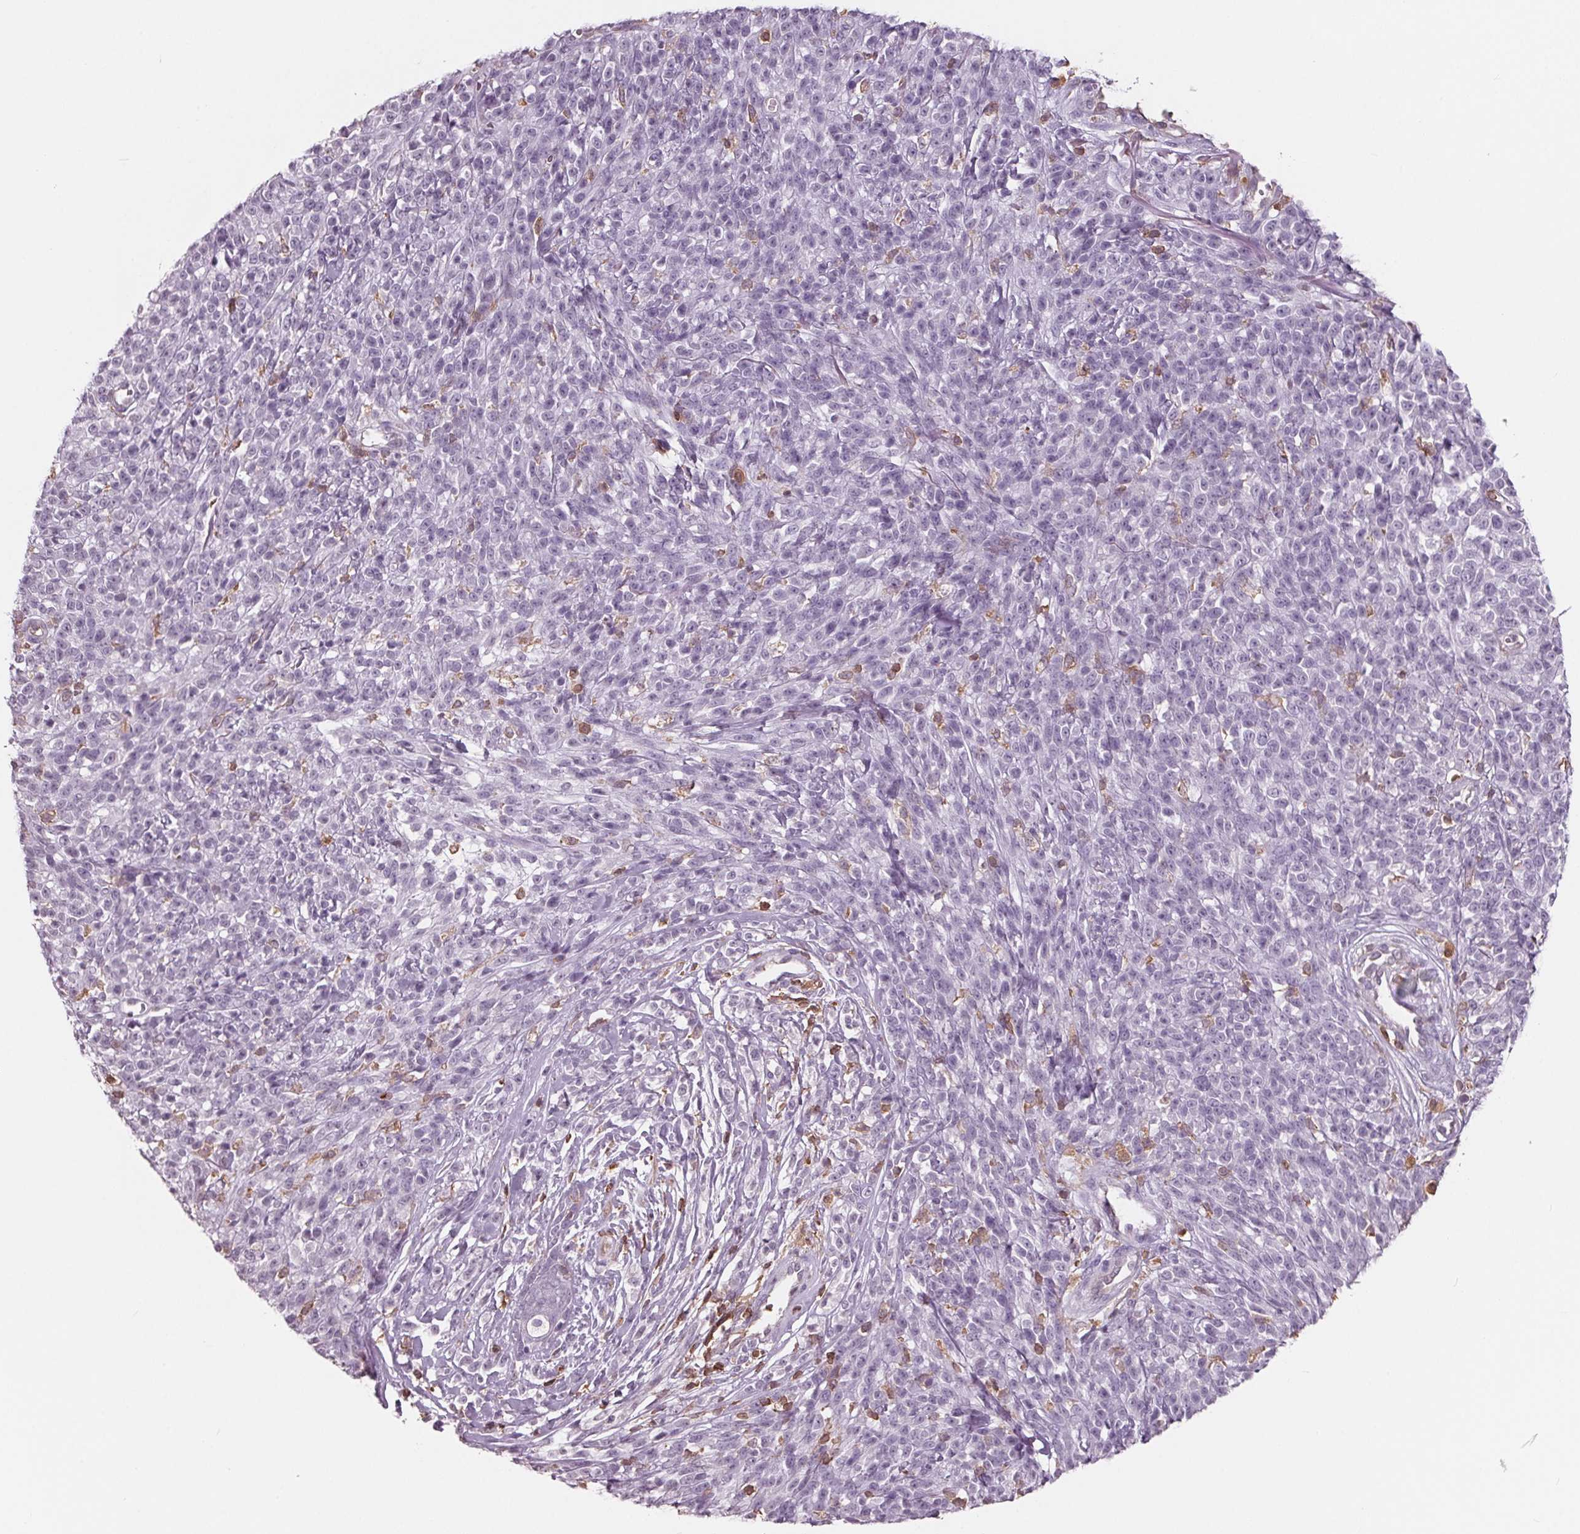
{"staining": {"intensity": "negative", "quantity": "none", "location": "none"}, "tissue": "melanoma", "cell_type": "Tumor cells", "image_type": "cancer", "snomed": [{"axis": "morphology", "description": "Malignant melanoma, NOS"}, {"axis": "topography", "description": "Skin"}, {"axis": "topography", "description": "Skin of trunk"}], "caption": "Immunohistochemistry (IHC) micrograph of neoplastic tissue: malignant melanoma stained with DAB reveals no significant protein expression in tumor cells. (Brightfield microscopy of DAB immunohistochemistry at high magnification).", "gene": "ARHGAP25", "patient": {"sex": "male", "age": 74}}